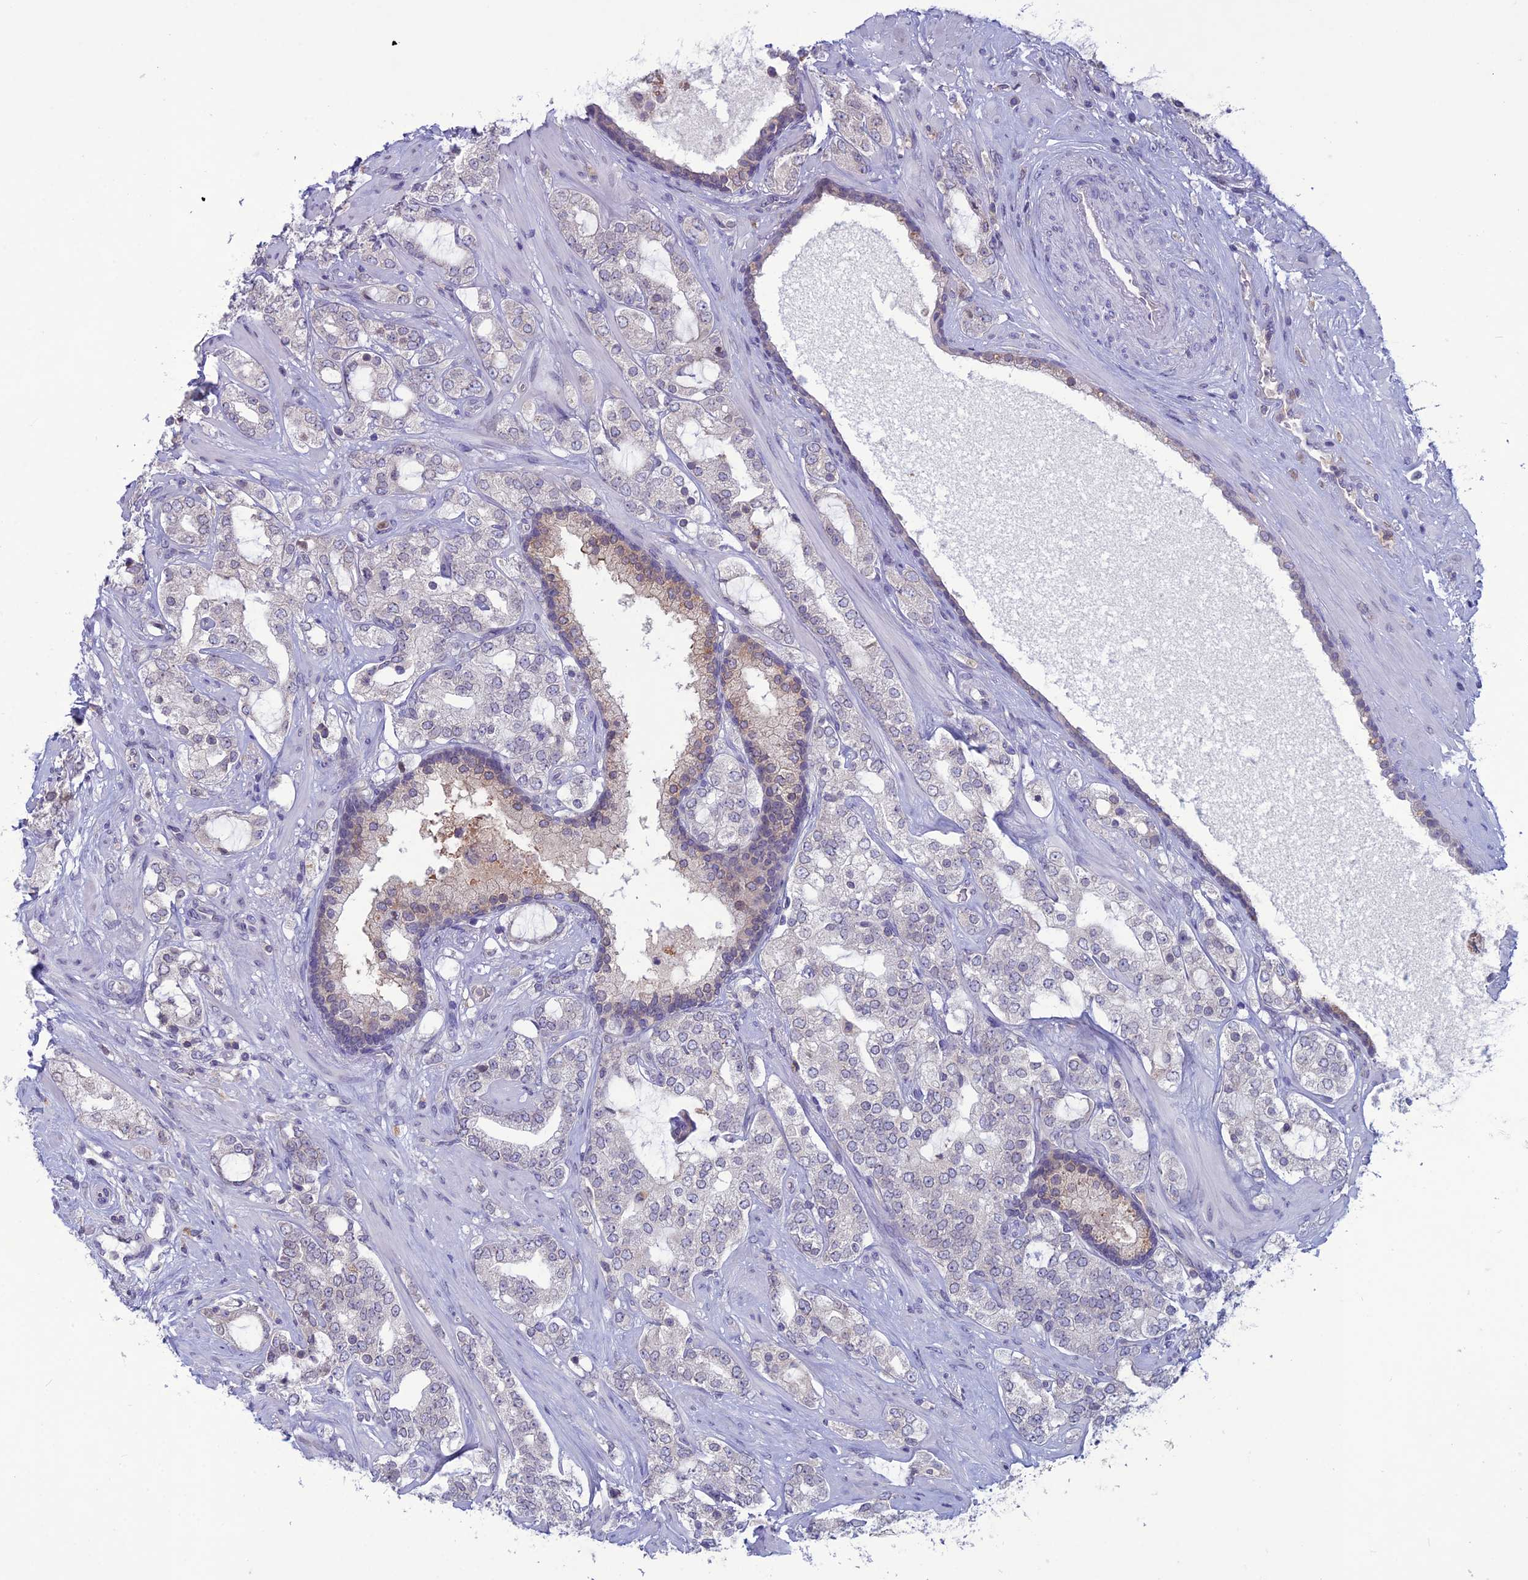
{"staining": {"intensity": "negative", "quantity": "none", "location": "none"}, "tissue": "prostate cancer", "cell_type": "Tumor cells", "image_type": "cancer", "snomed": [{"axis": "morphology", "description": "Adenocarcinoma, High grade"}, {"axis": "topography", "description": "Prostate"}], "caption": "Tumor cells show no significant protein expression in prostate high-grade adenocarcinoma. (DAB immunohistochemistry (IHC), high magnification).", "gene": "WDR46", "patient": {"sex": "male", "age": 64}}